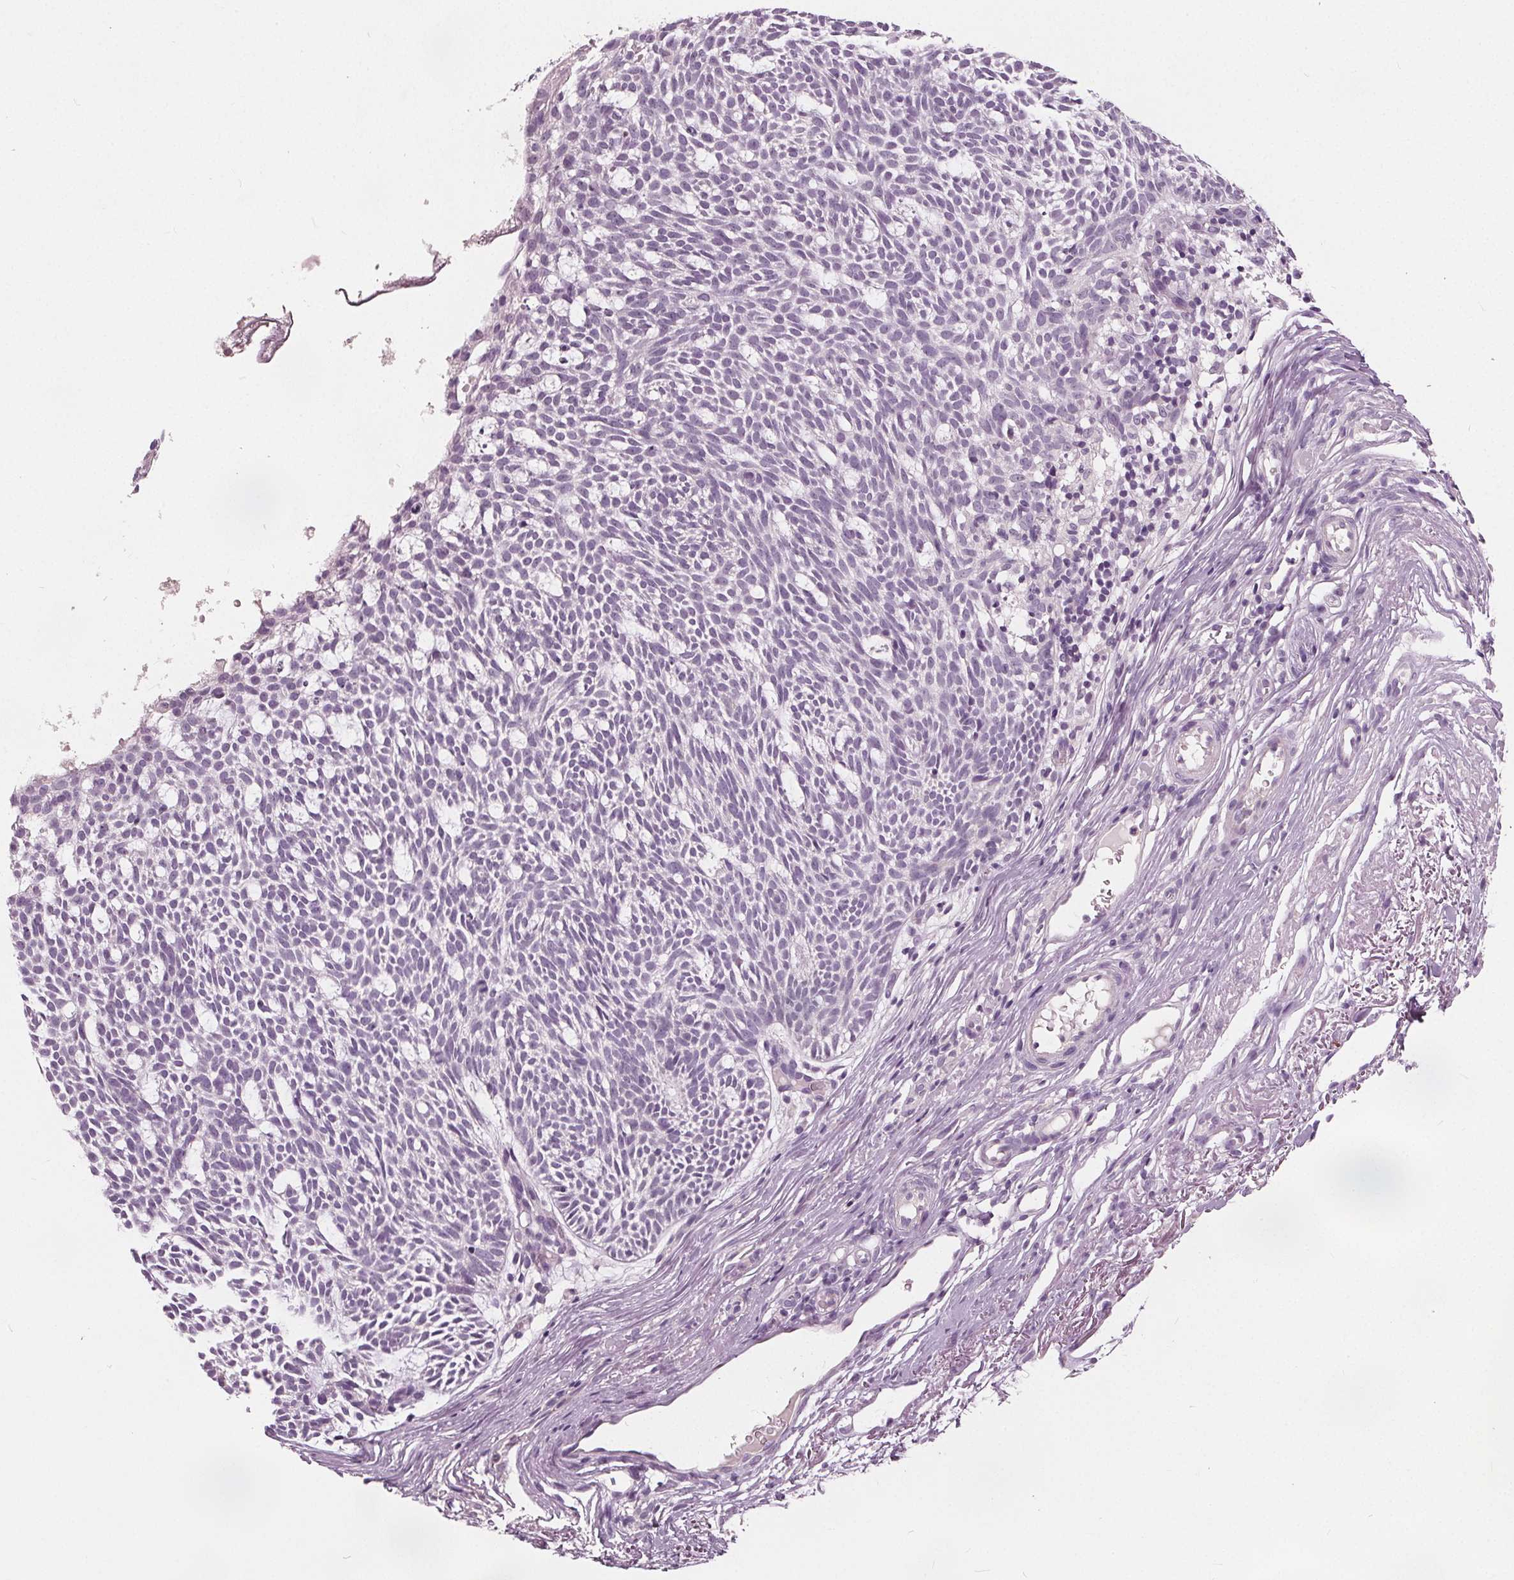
{"staining": {"intensity": "negative", "quantity": "none", "location": "none"}, "tissue": "skin cancer", "cell_type": "Tumor cells", "image_type": "cancer", "snomed": [{"axis": "morphology", "description": "Normal tissue, NOS"}, {"axis": "morphology", "description": "Basal cell carcinoma"}, {"axis": "topography", "description": "Skin"}], "caption": "Tumor cells show no significant protein staining in skin cancer (basal cell carcinoma). (Stains: DAB immunohistochemistry with hematoxylin counter stain, Microscopy: brightfield microscopy at high magnification).", "gene": "TKFC", "patient": {"sex": "male", "age": 68}}